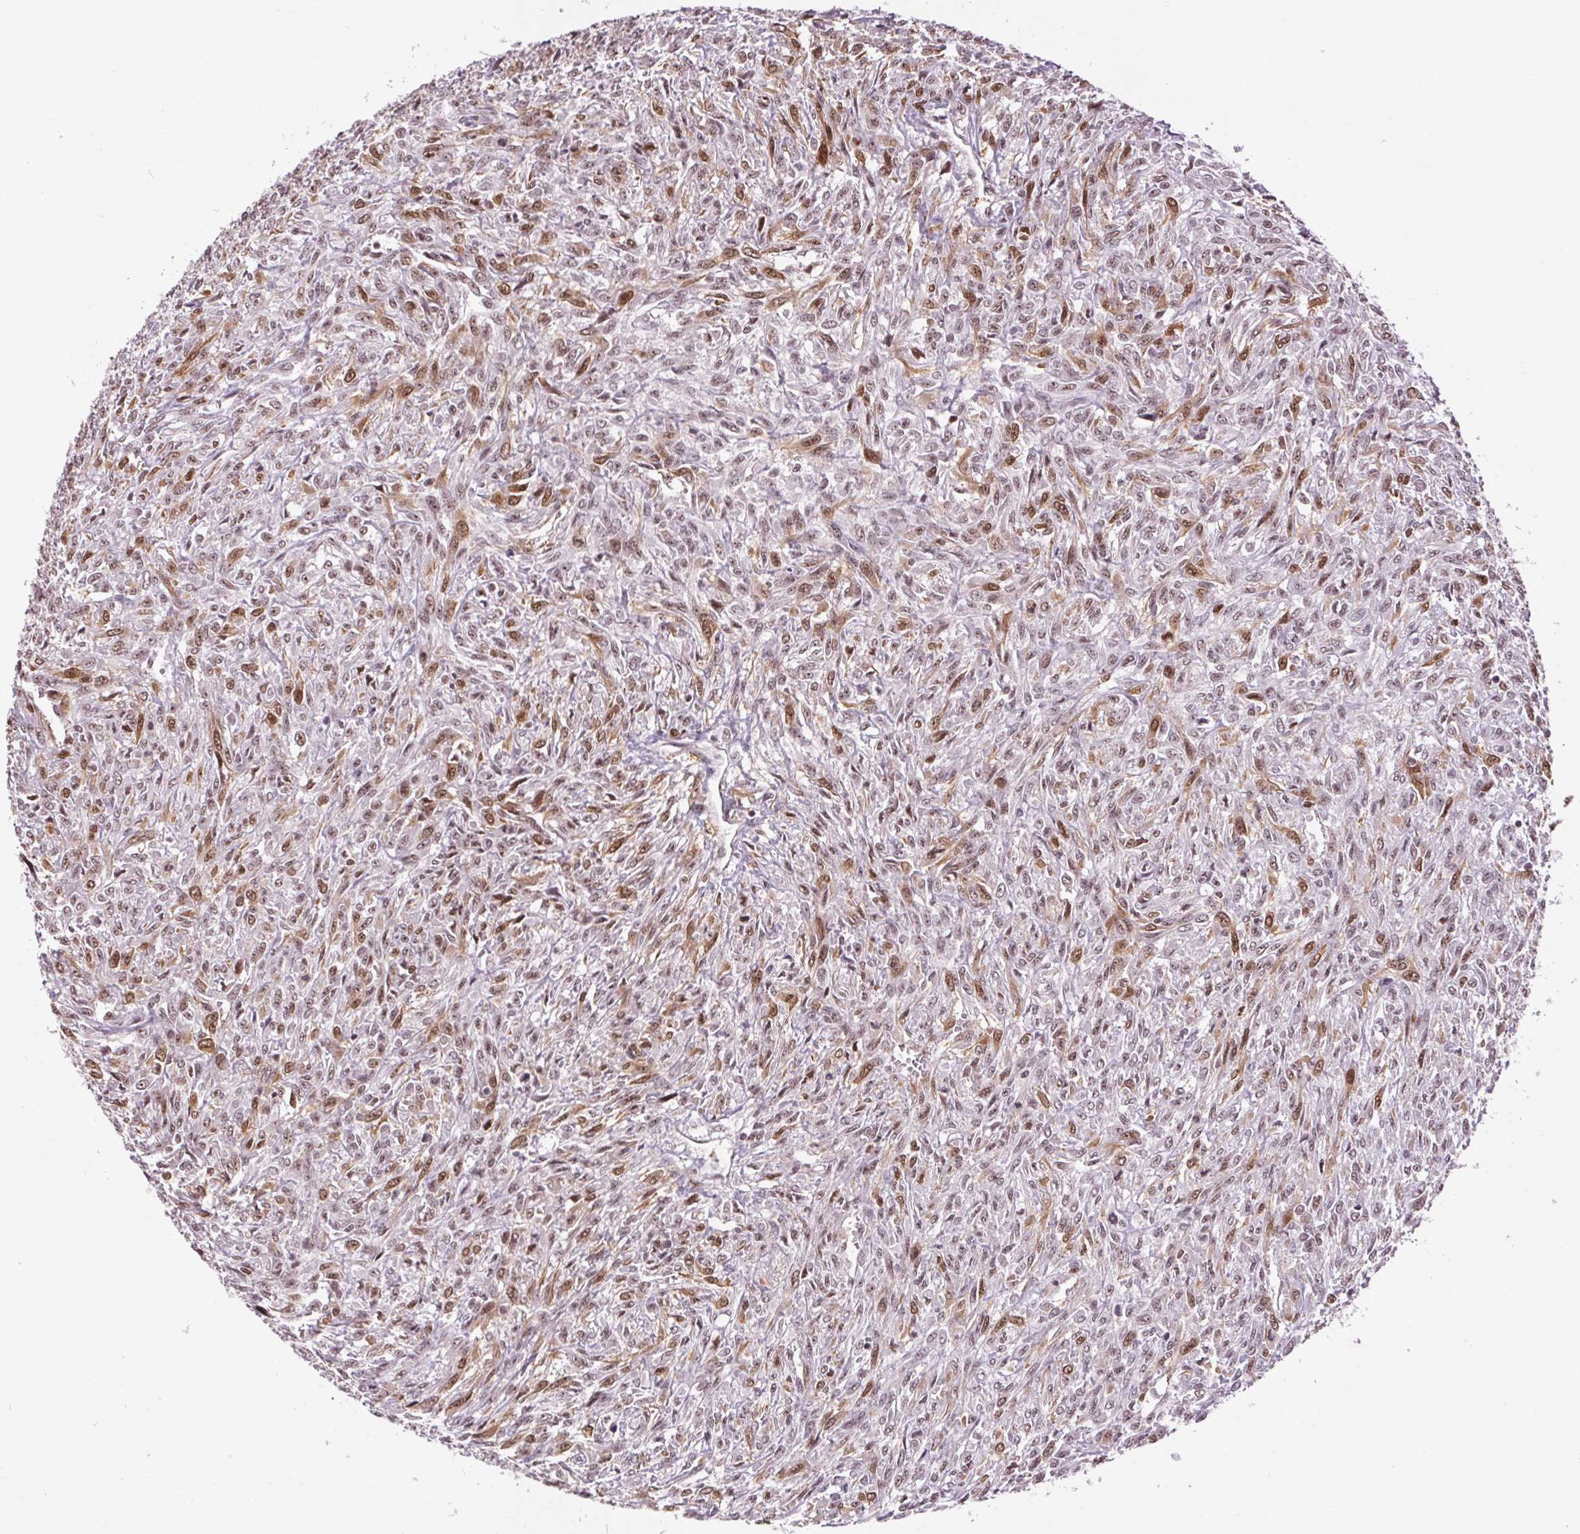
{"staining": {"intensity": "moderate", "quantity": "25%-75%", "location": "cytoplasmic/membranous,nuclear"}, "tissue": "renal cancer", "cell_type": "Tumor cells", "image_type": "cancer", "snomed": [{"axis": "morphology", "description": "Adenocarcinoma, NOS"}, {"axis": "topography", "description": "Kidney"}], "caption": "Protein staining exhibits moderate cytoplasmic/membranous and nuclear staining in about 25%-75% of tumor cells in renal cancer (adenocarcinoma). (IHC, brightfield microscopy, high magnification).", "gene": "CD2BP2", "patient": {"sex": "male", "age": 58}}